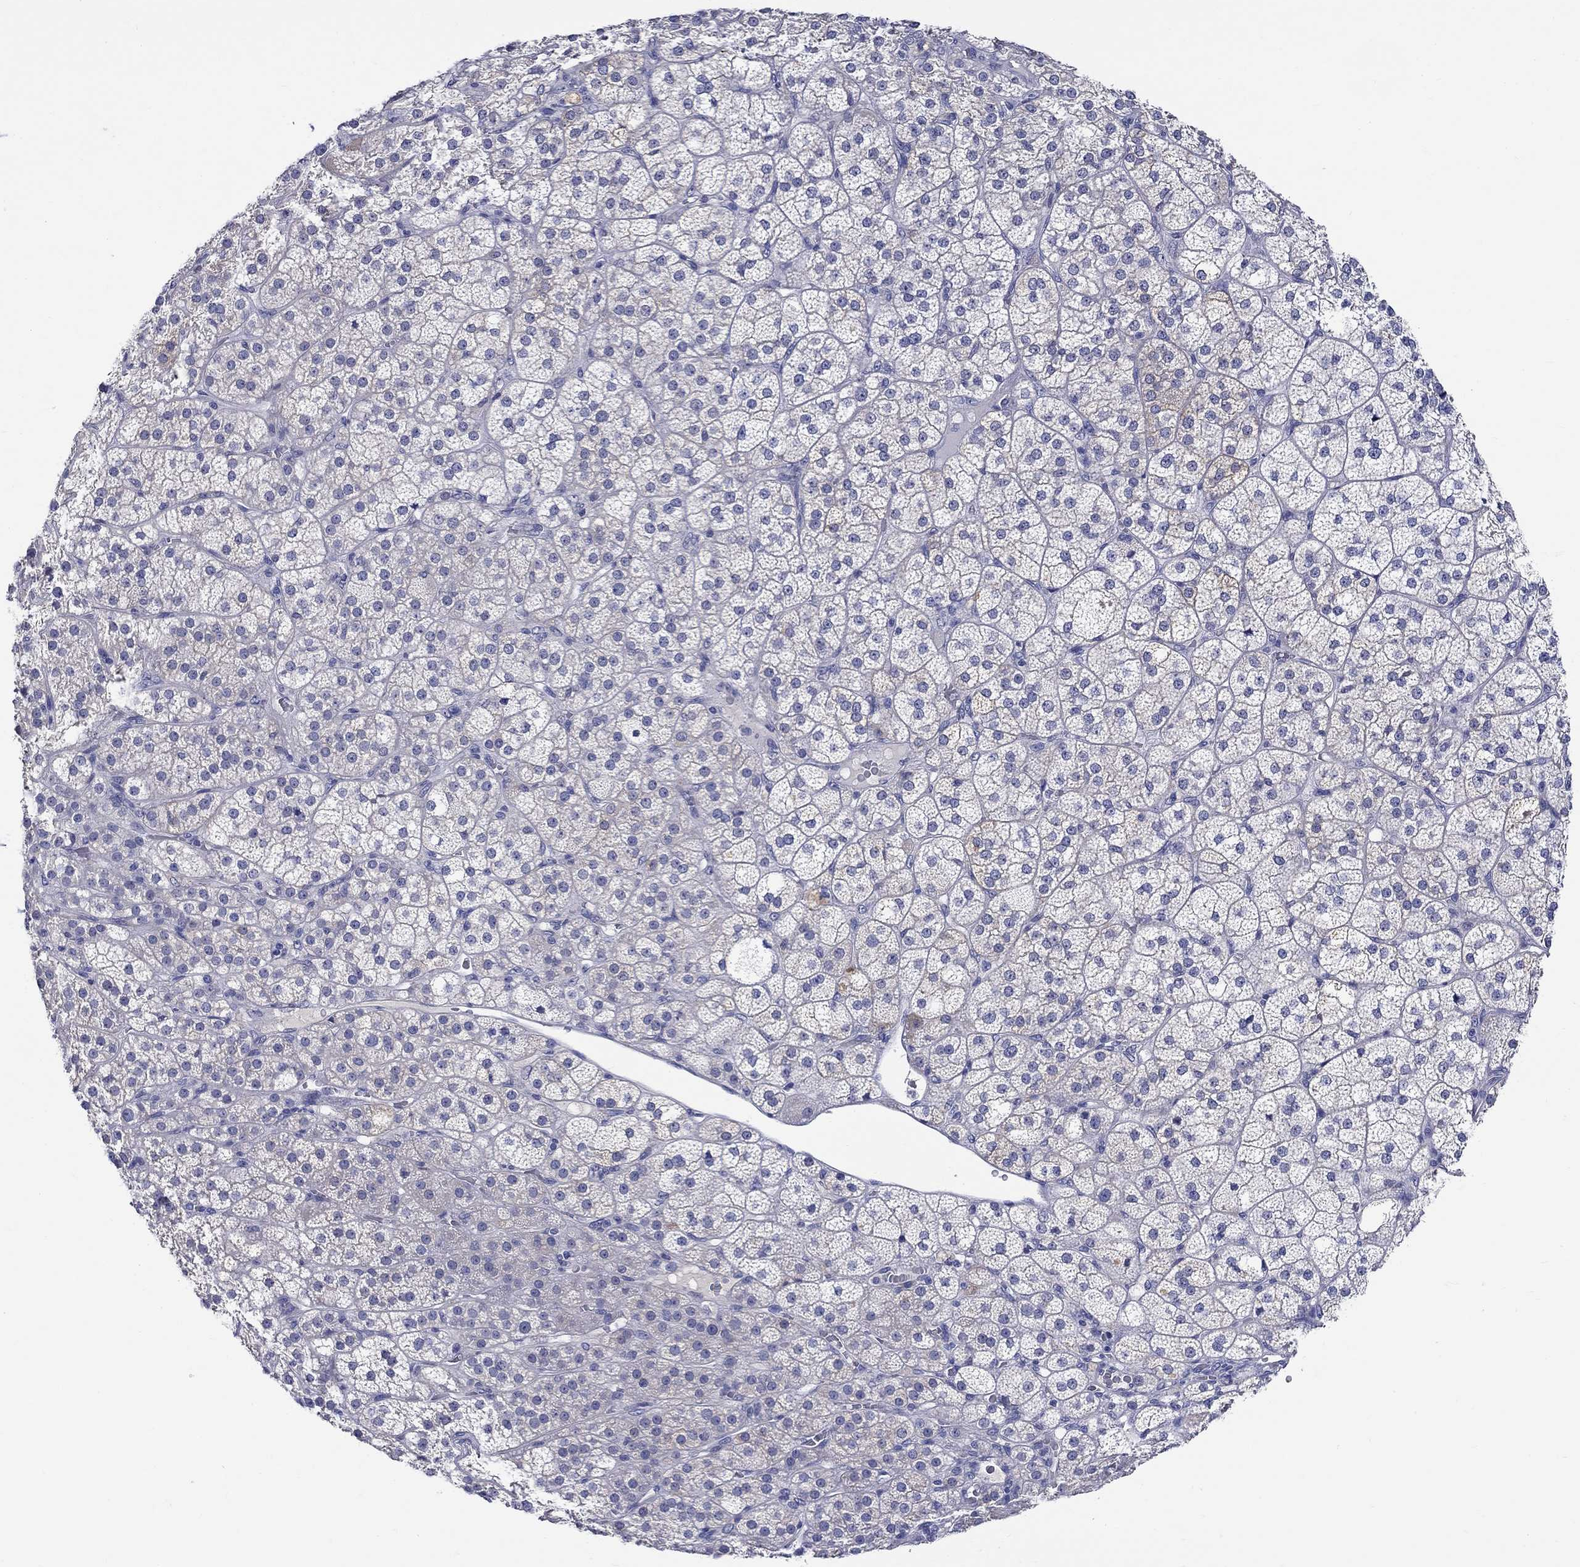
{"staining": {"intensity": "moderate", "quantity": "<25%", "location": "cytoplasmic/membranous"}, "tissue": "adrenal gland", "cell_type": "Glandular cells", "image_type": "normal", "snomed": [{"axis": "morphology", "description": "Normal tissue, NOS"}, {"axis": "topography", "description": "Adrenal gland"}], "caption": "The micrograph reveals a brown stain indicating the presence of a protein in the cytoplasmic/membranous of glandular cells in adrenal gland. (DAB (3,3'-diaminobenzidine) = brown stain, brightfield microscopy at high magnification).", "gene": "SLC30A3", "patient": {"sex": "female", "age": 60}}